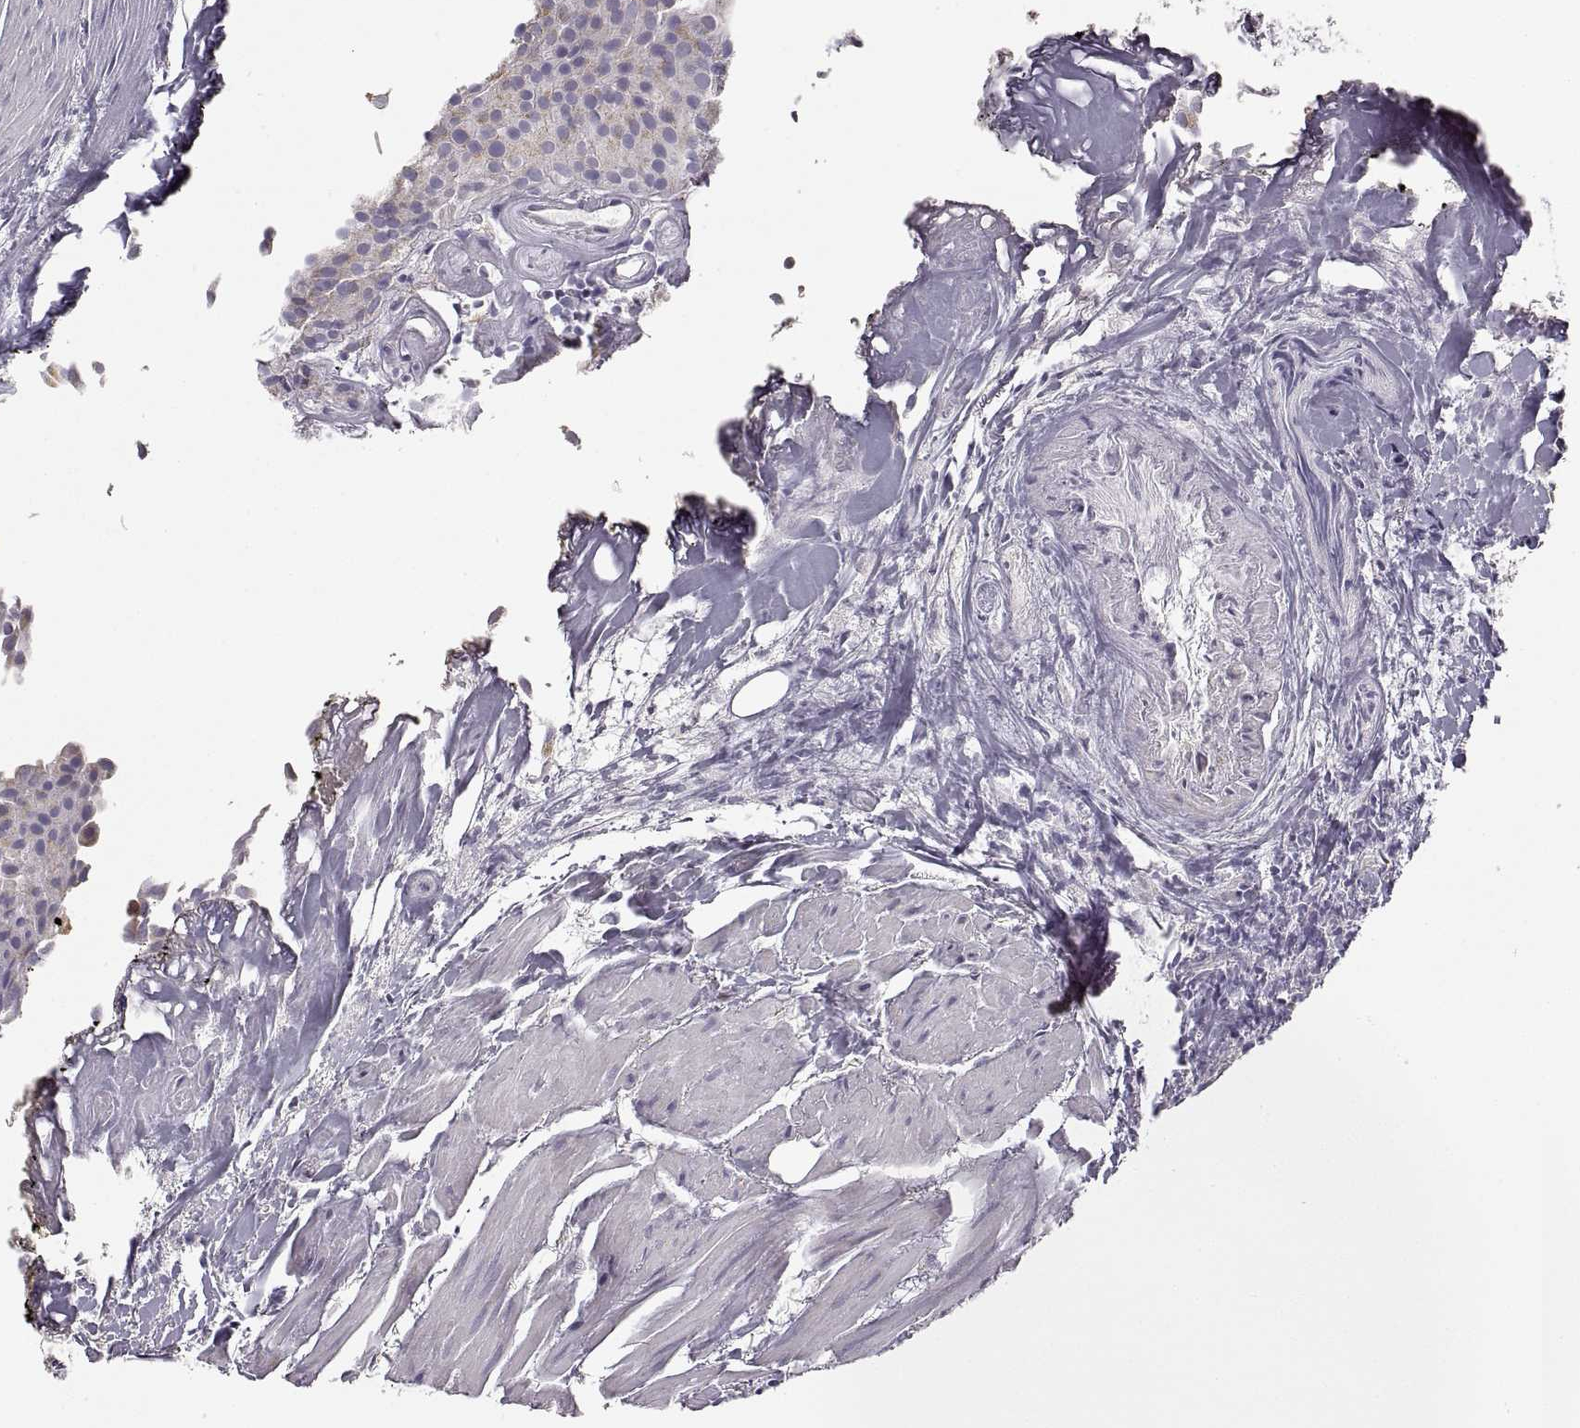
{"staining": {"intensity": "weak", "quantity": "25%-75%", "location": "cytoplasmic/membranous"}, "tissue": "urothelial cancer", "cell_type": "Tumor cells", "image_type": "cancer", "snomed": [{"axis": "morphology", "description": "Urothelial carcinoma, Low grade"}, {"axis": "topography", "description": "Urinary bladder"}], "caption": "Immunohistochemistry (DAB (3,3'-diaminobenzidine)) staining of low-grade urothelial carcinoma reveals weak cytoplasmic/membranous protein staining in about 25%-75% of tumor cells. (Brightfield microscopy of DAB IHC at high magnification).", "gene": "RDH13", "patient": {"sex": "female", "age": 87}}